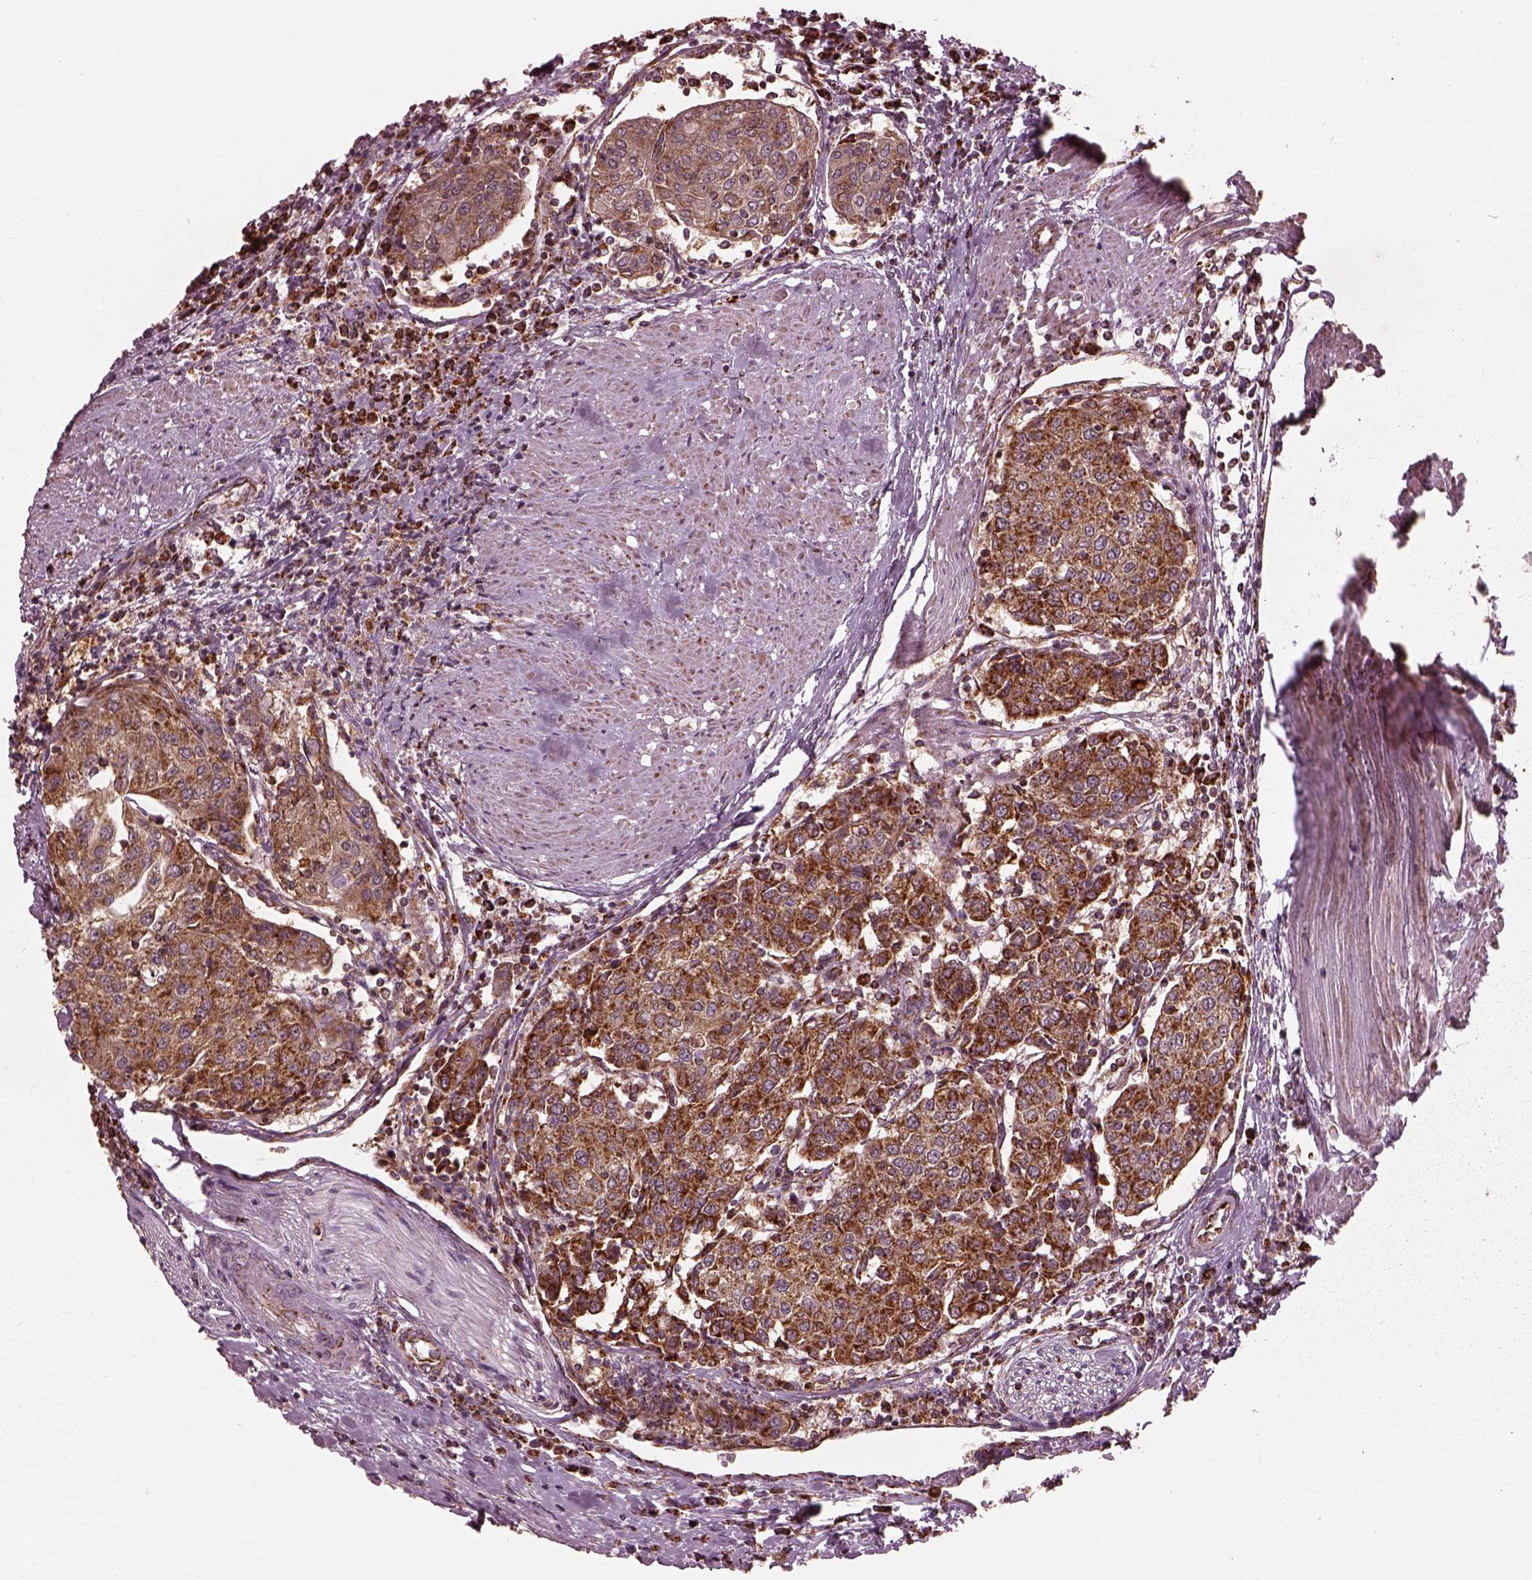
{"staining": {"intensity": "strong", "quantity": "25%-75%", "location": "cytoplasmic/membranous"}, "tissue": "urothelial cancer", "cell_type": "Tumor cells", "image_type": "cancer", "snomed": [{"axis": "morphology", "description": "Urothelial carcinoma, High grade"}, {"axis": "topography", "description": "Urinary bladder"}], "caption": "Immunohistochemical staining of human urothelial cancer reveals high levels of strong cytoplasmic/membranous protein expression in about 25%-75% of tumor cells.", "gene": "NDUFB10", "patient": {"sex": "female", "age": 85}}